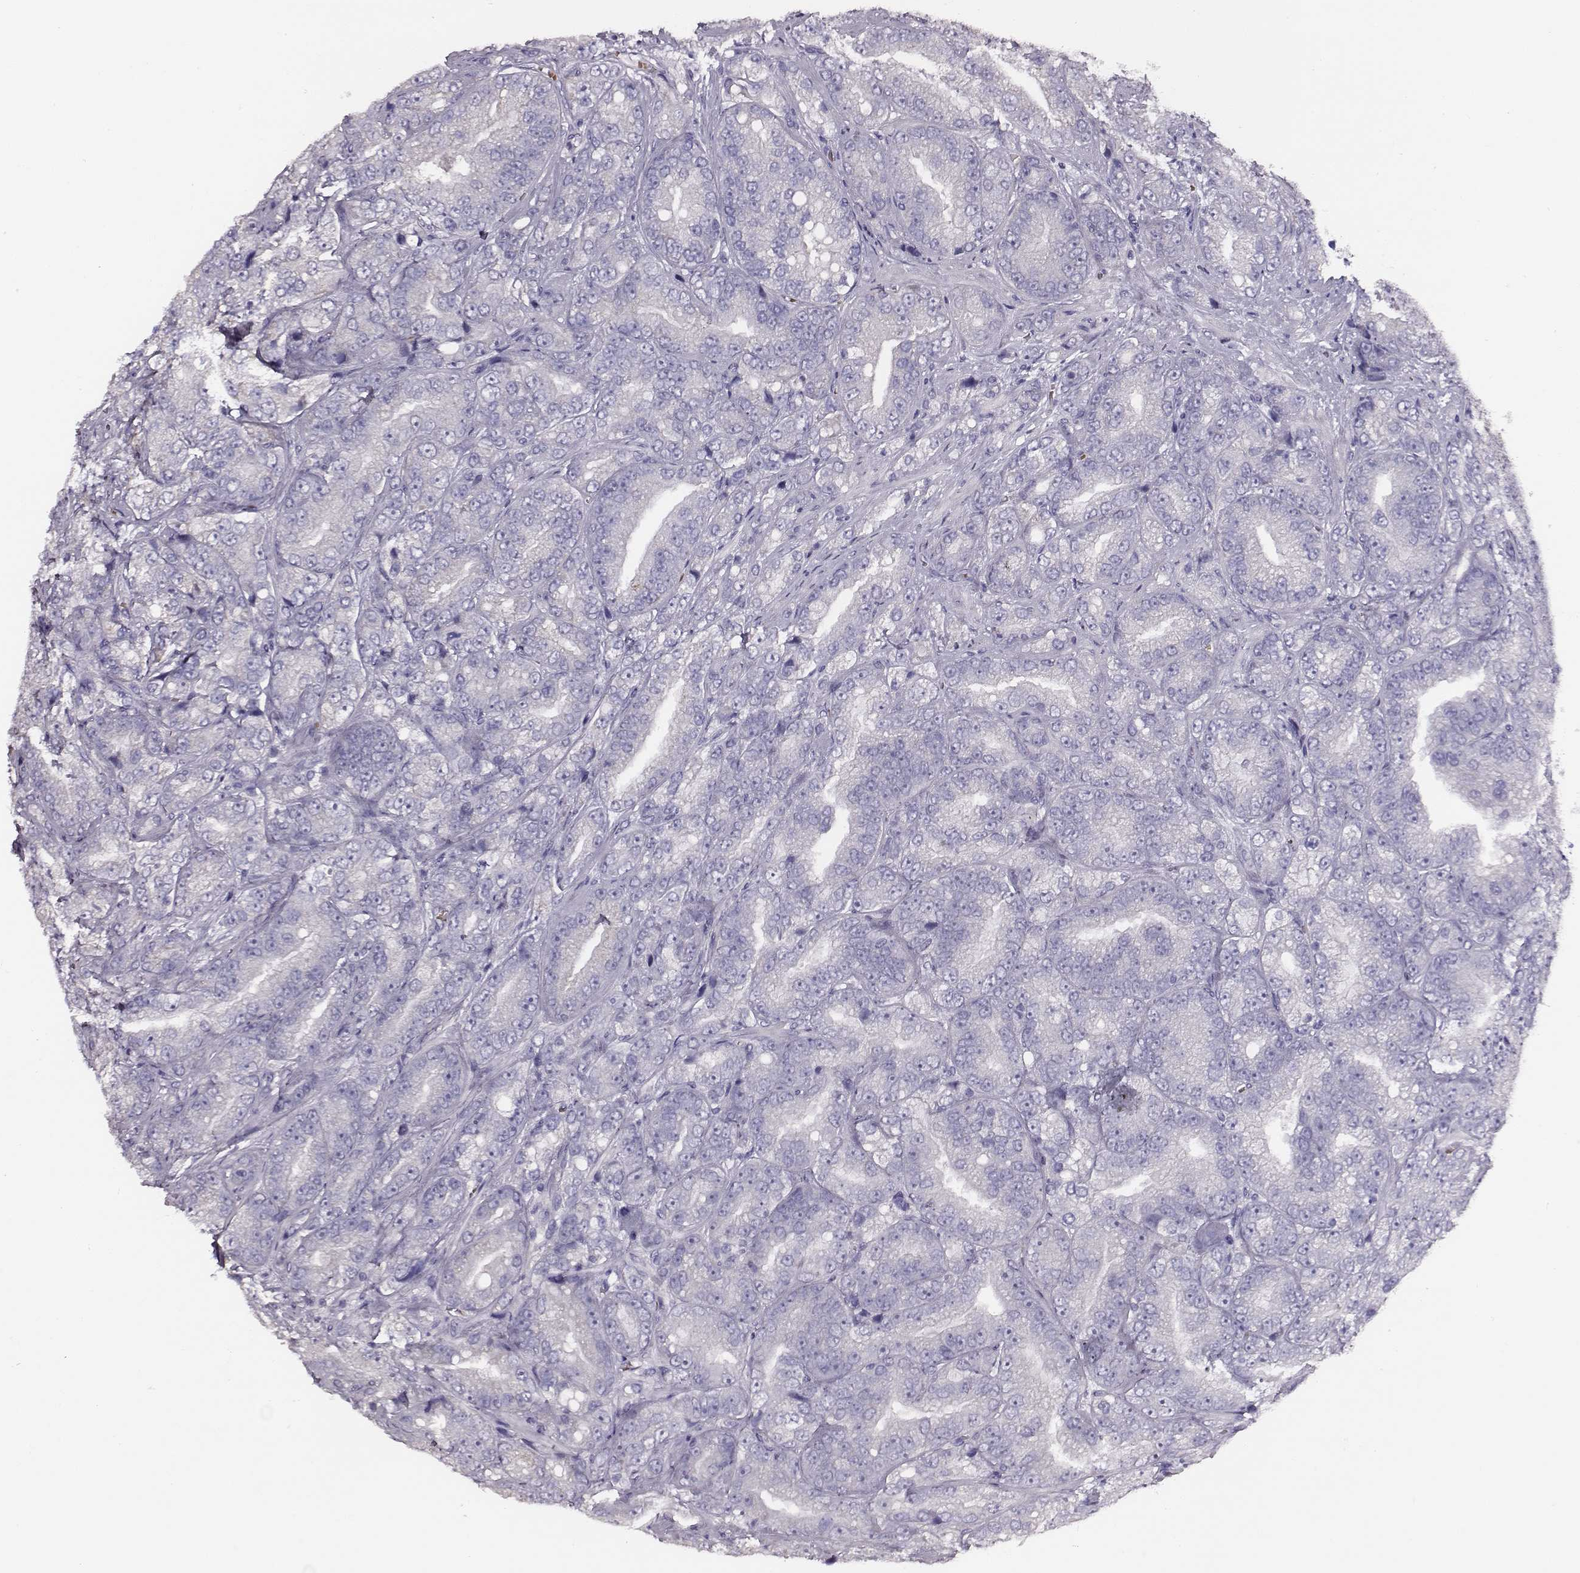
{"staining": {"intensity": "negative", "quantity": "none", "location": "none"}, "tissue": "prostate cancer", "cell_type": "Tumor cells", "image_type": "cancer", "snomed": [{"axis": "morphology", "description": "Adenocarcinoma, NOS"}, {"axis": "topography", "description": "Prostate"}], "caption": "Histopathology image shows no significant protein expression in tumor cells of prostate cancer.", "gene": "AADAT", "patient": {"sex": "male", "age": 63}}